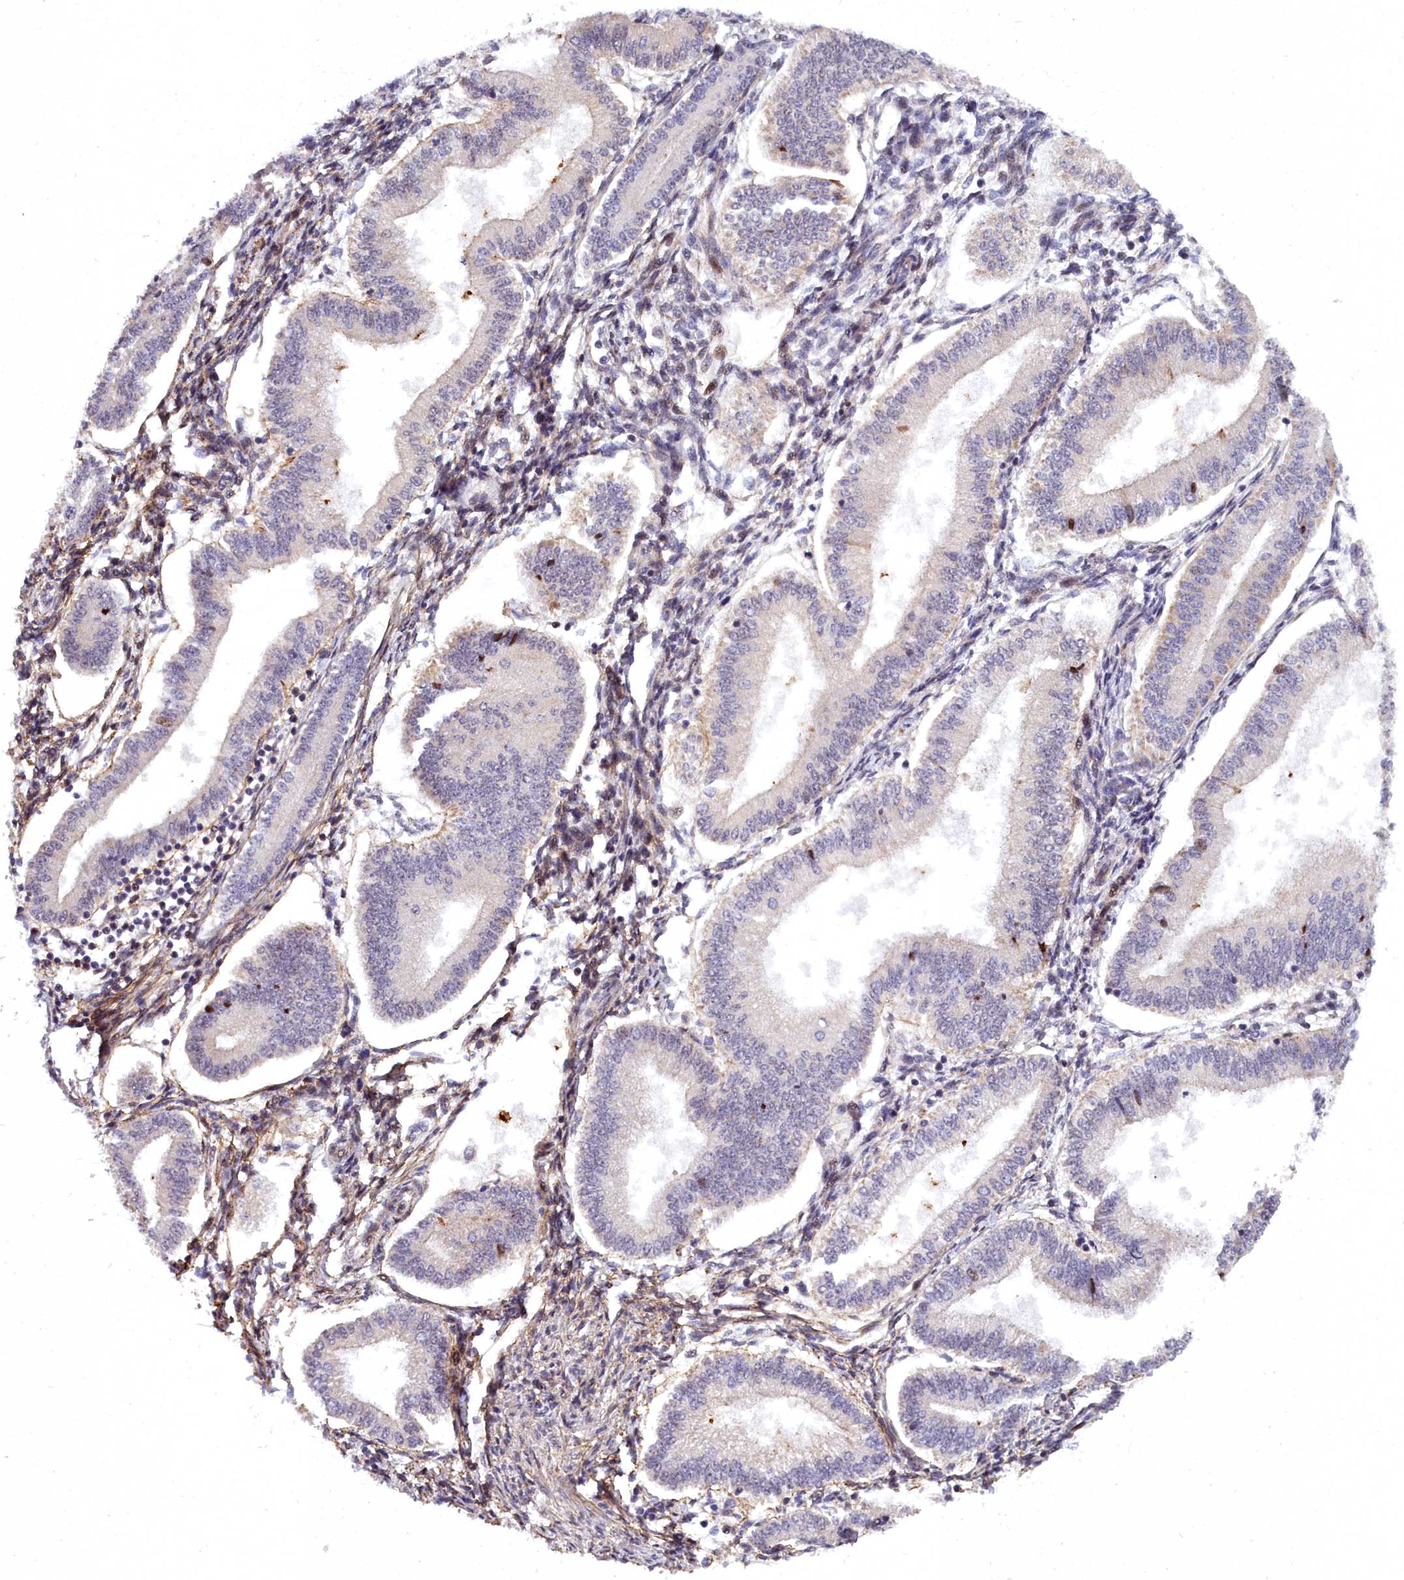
{"staining": {"intensity": "moderate", "quantity": "<25%", "location": "cytoplasmic/membranous"}, "tissue": "endometrium", "cell_type": "Cells in endometrial stroma", "image_type": "normal", "snomed": [{"axis": "morphology", "description": "Normal tissue, NOS"}, {"axis": "topography", "description": "Endometrium"}], "caption": "This micrograph reveals IHC staining of unremarkable human endometrium, with low moderate cytoplasmic/membranous staining in approximately <25% of cells in endometrial stroma.", "gene": "MRPS11", "patient": {"sex": "female", "age": 39}}